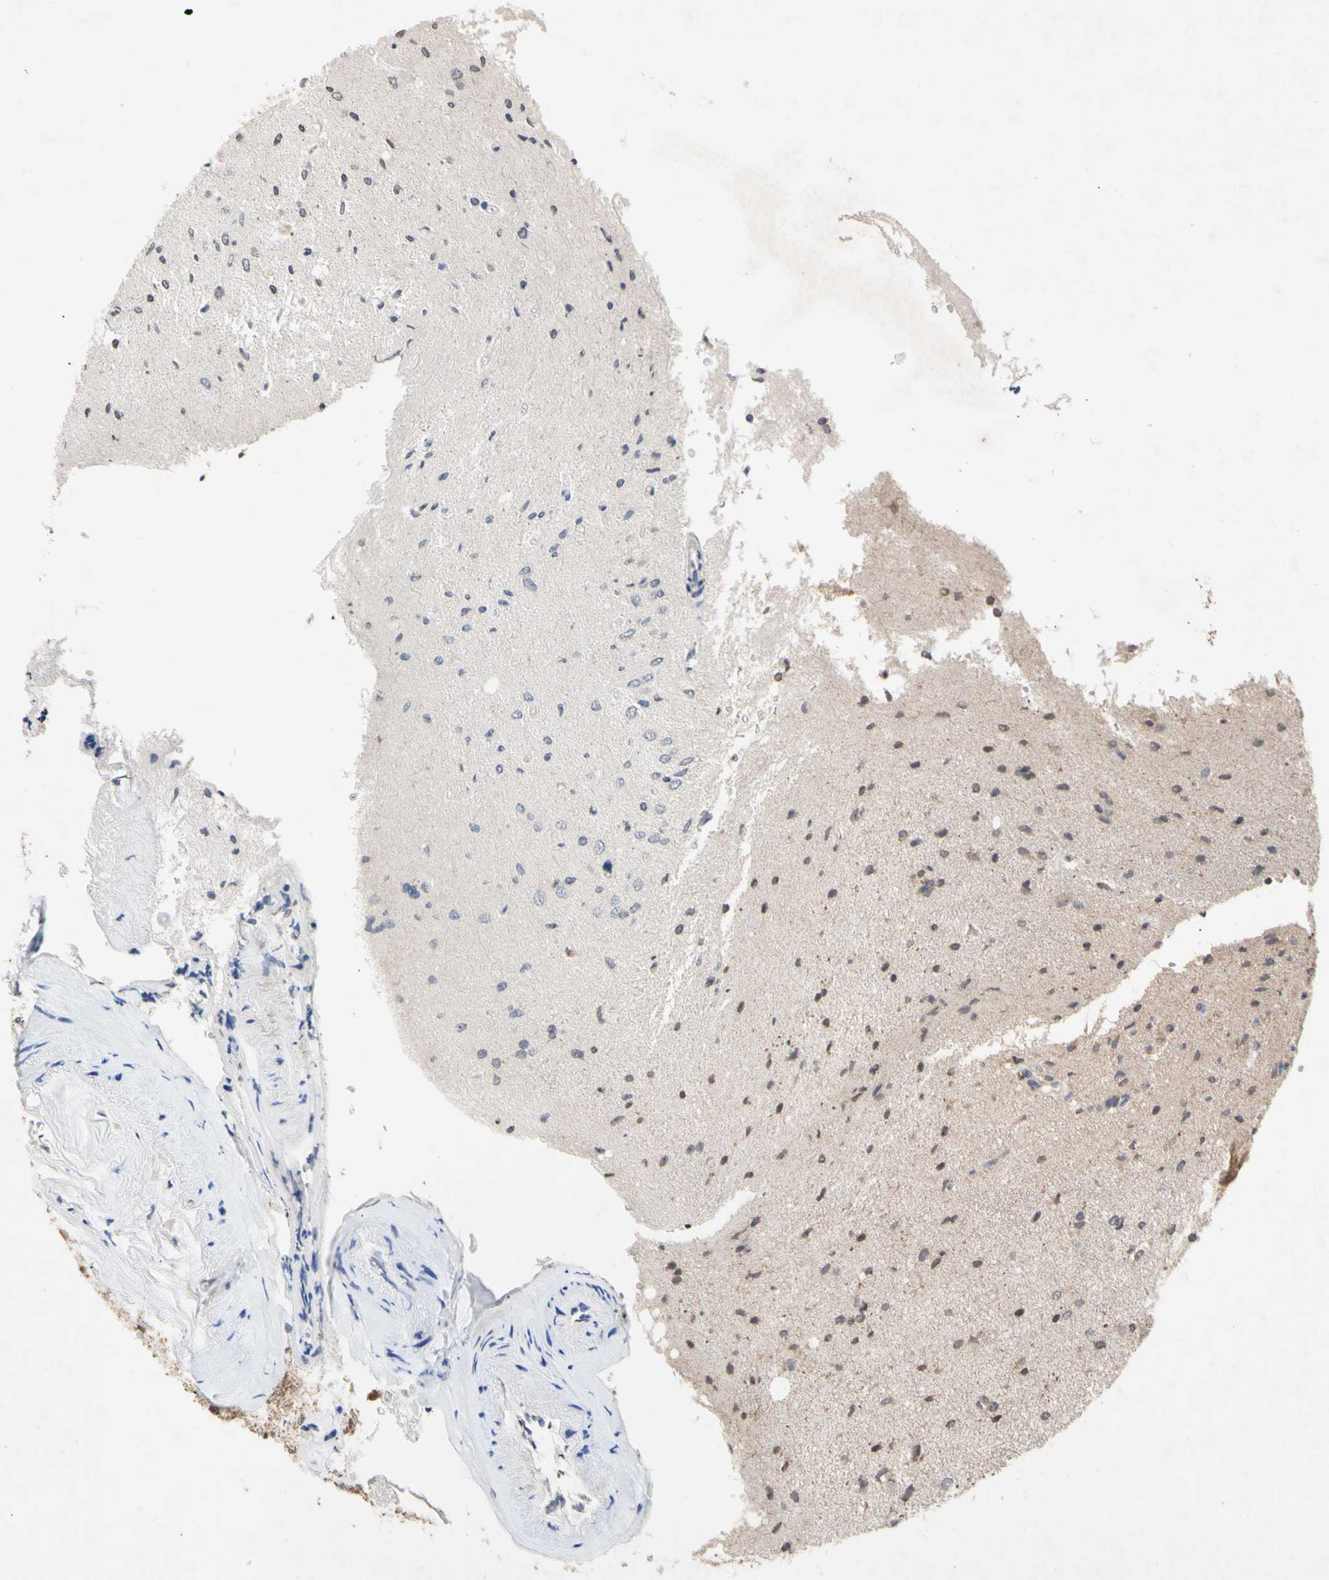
{"staining": {"intensity": "weak", "quantity": "25%-75%", "location": "cytoplasmic/membranous"}, "tissue": "glioma", "cell_type": "Tumor cells", "image_type": "cancer", "snomed": [{"axis": "morphology", "description": "Glioma, malignant, Low grade"}, {"axis": "topography", "description": "Brain"}], "caption": "Weak cytoplasmic/membranous positivity is present in about 25%-75% of tumor cells in malignant low-grade glioma.", "gene": "NECTIN3", "patient": {"sex": "male", "age": 77}}